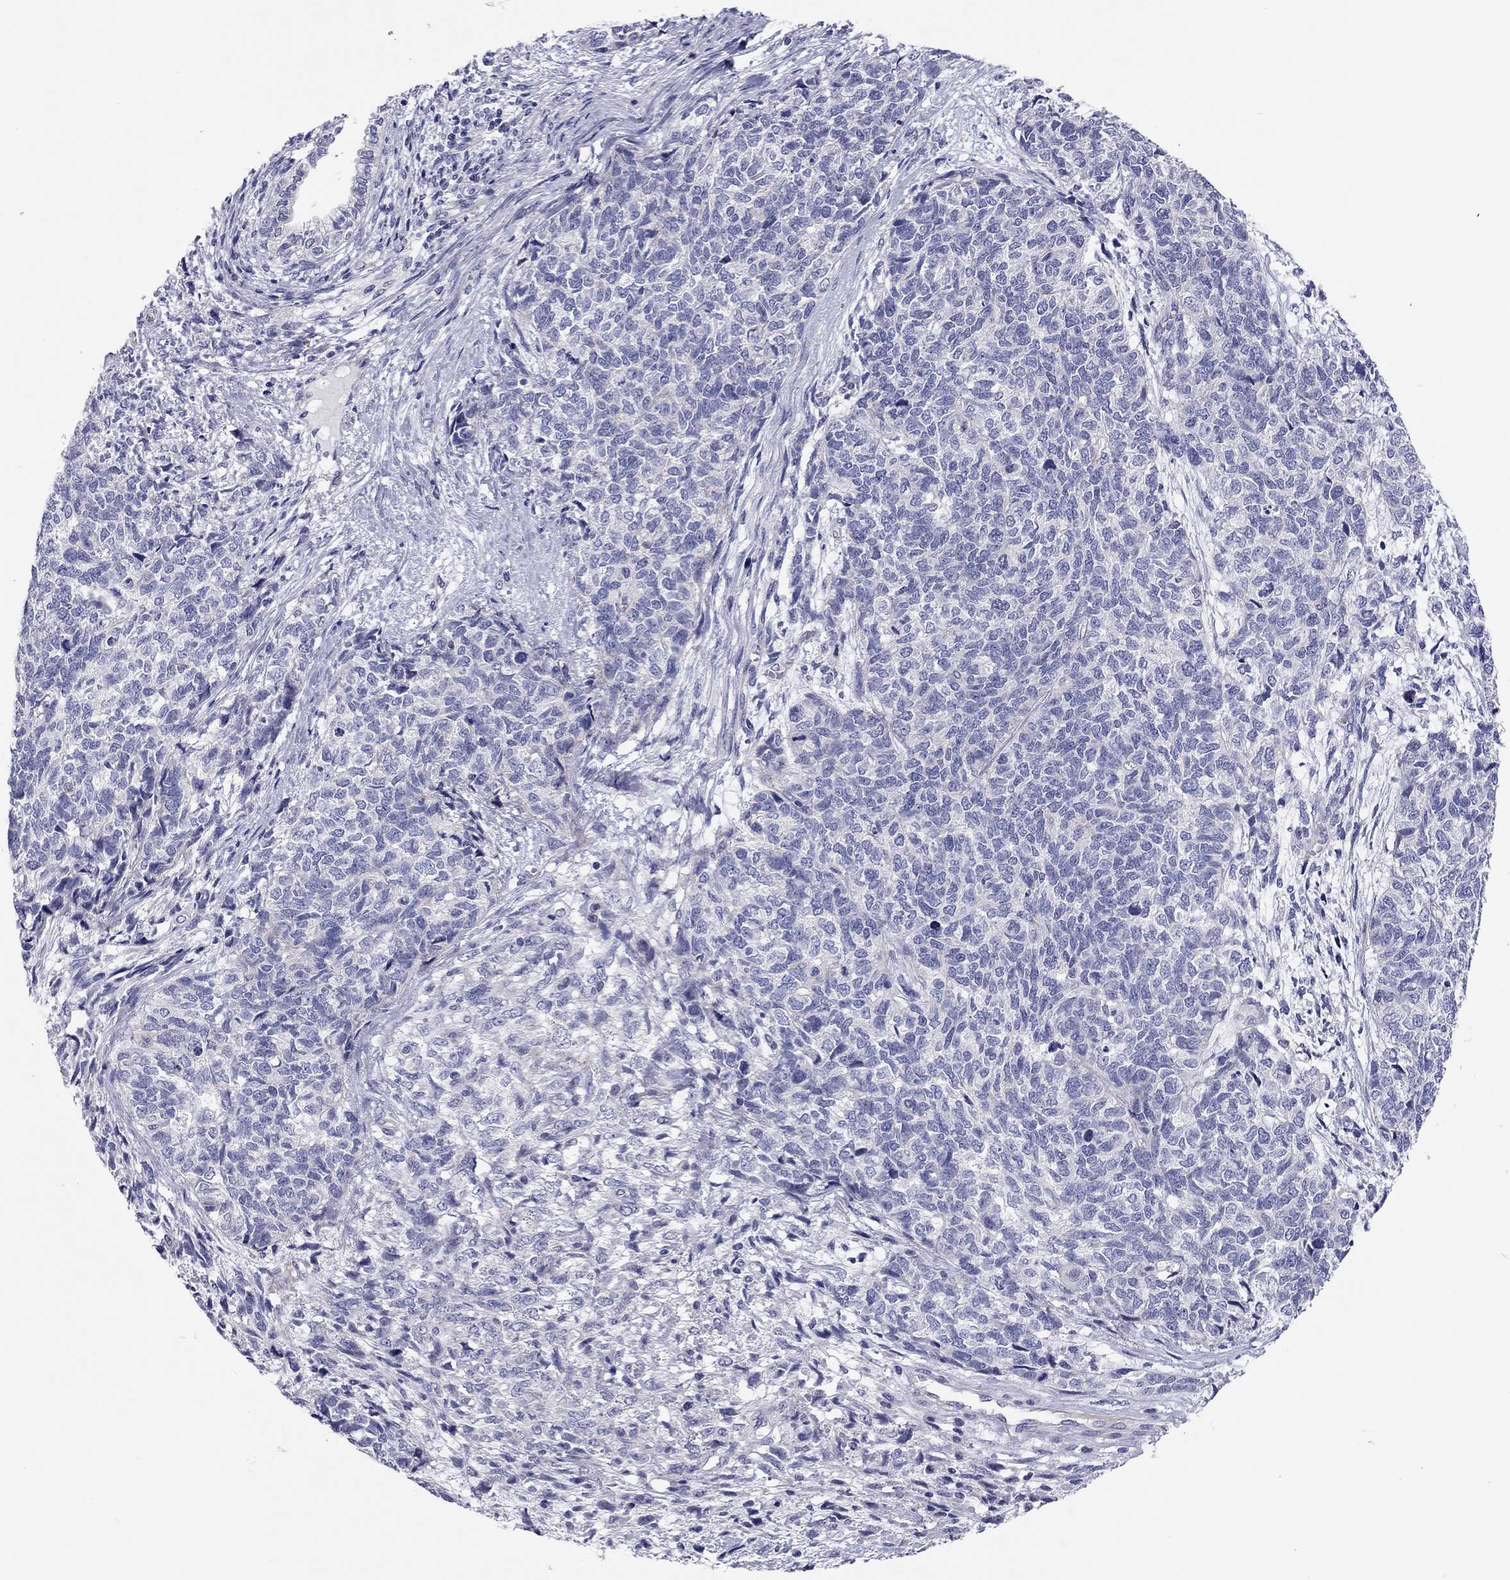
{"staining": {"intensity": "negative", "quantity": "none", "location": "none"}, "tissue": "cervical cancer", "cell_type": "Tumor cells", "image_type": "cancer", "snomed": [{"axis": "morphology", "description": "Squamous cell carcinoma, NOS"}, {"axis": "topography", "description": "Cervix"}], "caption": "Tumor cells show no significant staining in squamous cell carcinoma (cervical).", "gene": "SCARB1", "patient": {"sex": "female", "age": 63}}